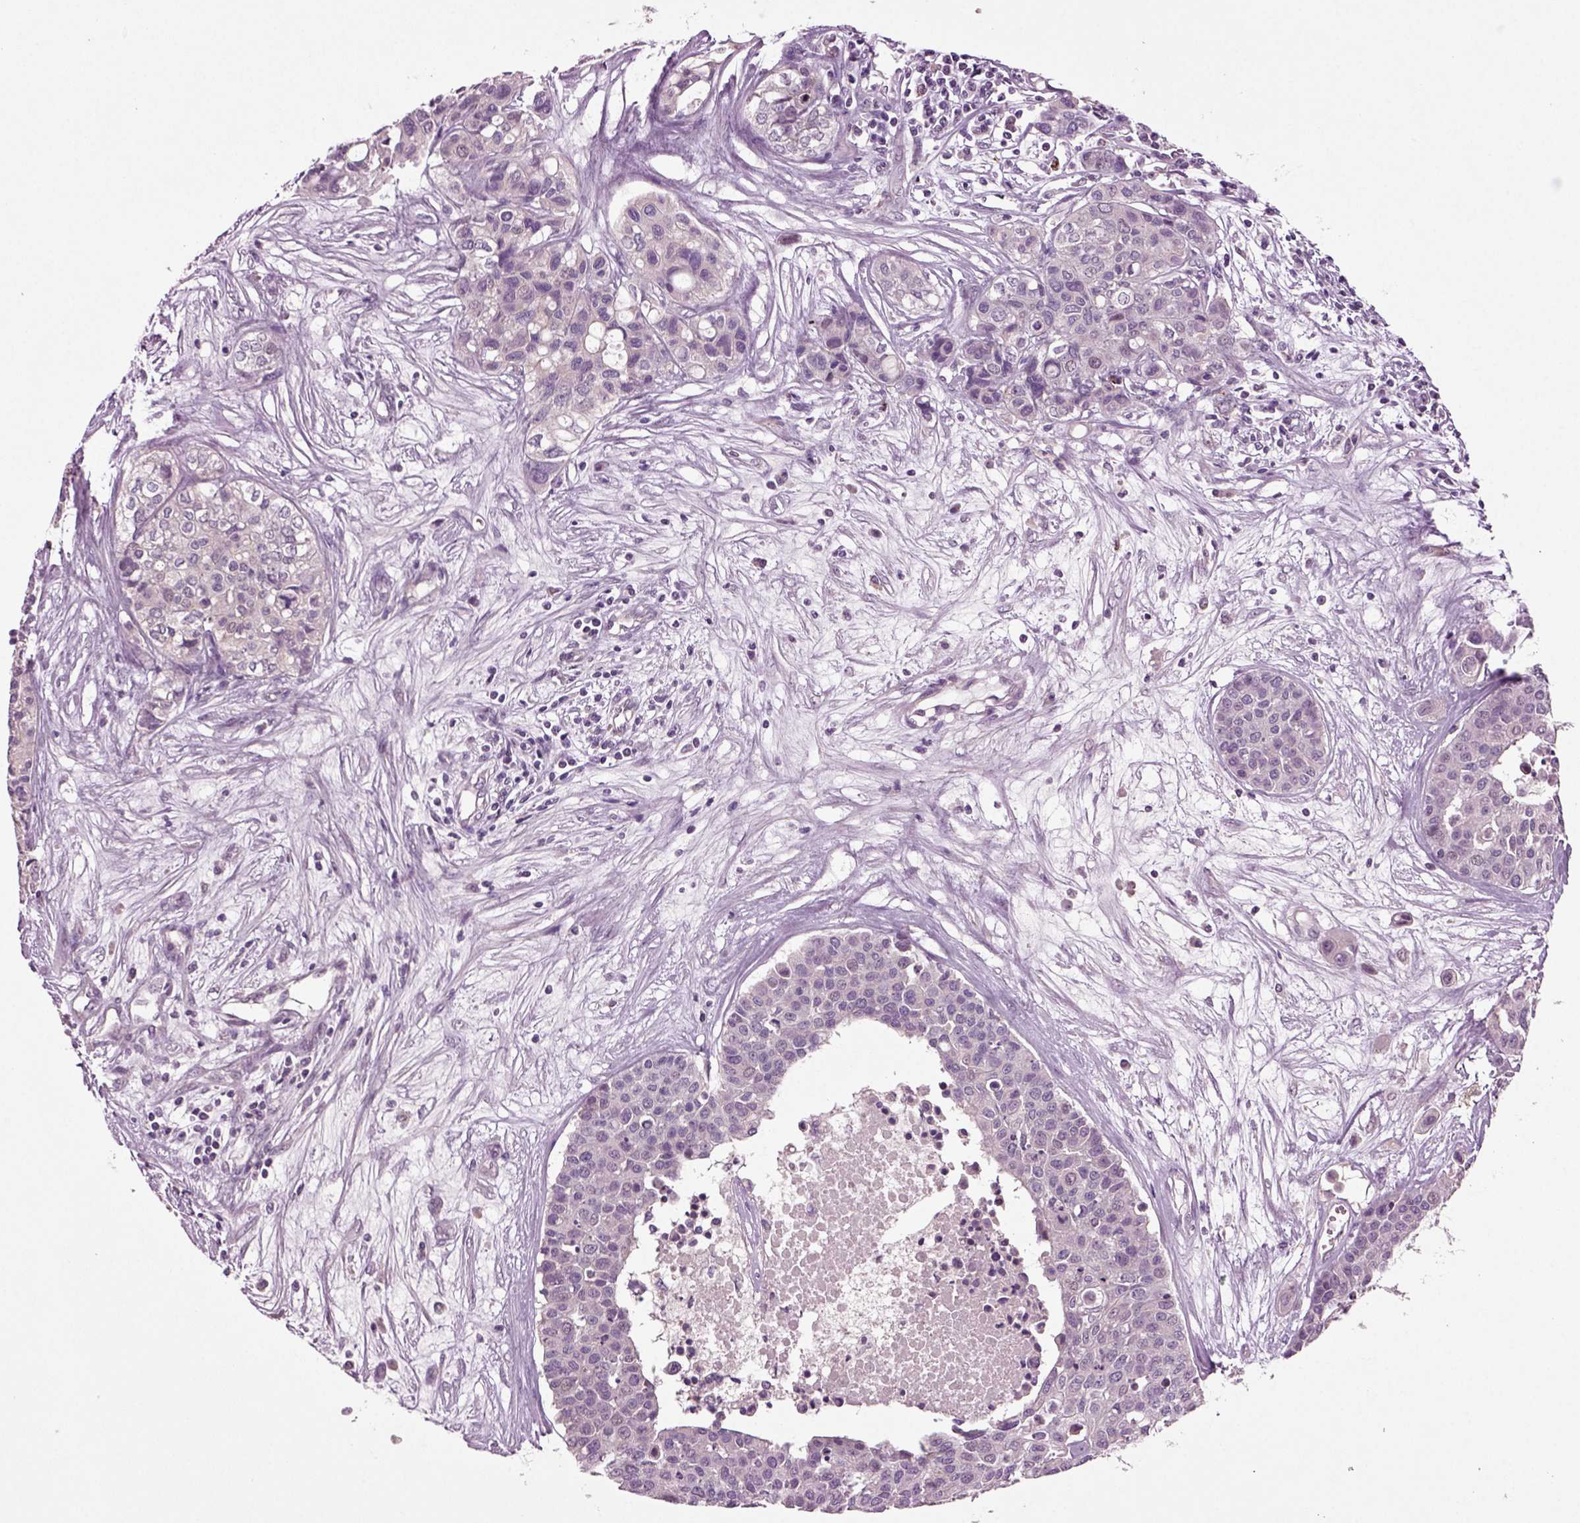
{"staining": {"intensity": "negative", "quantity": "none", "location": "none"}, "tissue": "carcinoid", "cell_type": "Tumor cells", "image_type": "cancer", "snomed": [{"axis": "morphology", "description": "Carcinoid, malignant, NOS"}, {"axis": "topography", "description": "Colon"}], "caption": "Immunohistochemical staining of human carcinoid exhibits no significant positivity in tumor cells.", "gene": "SLC17A6", "patient": {"sex": "male", "age": 81}}